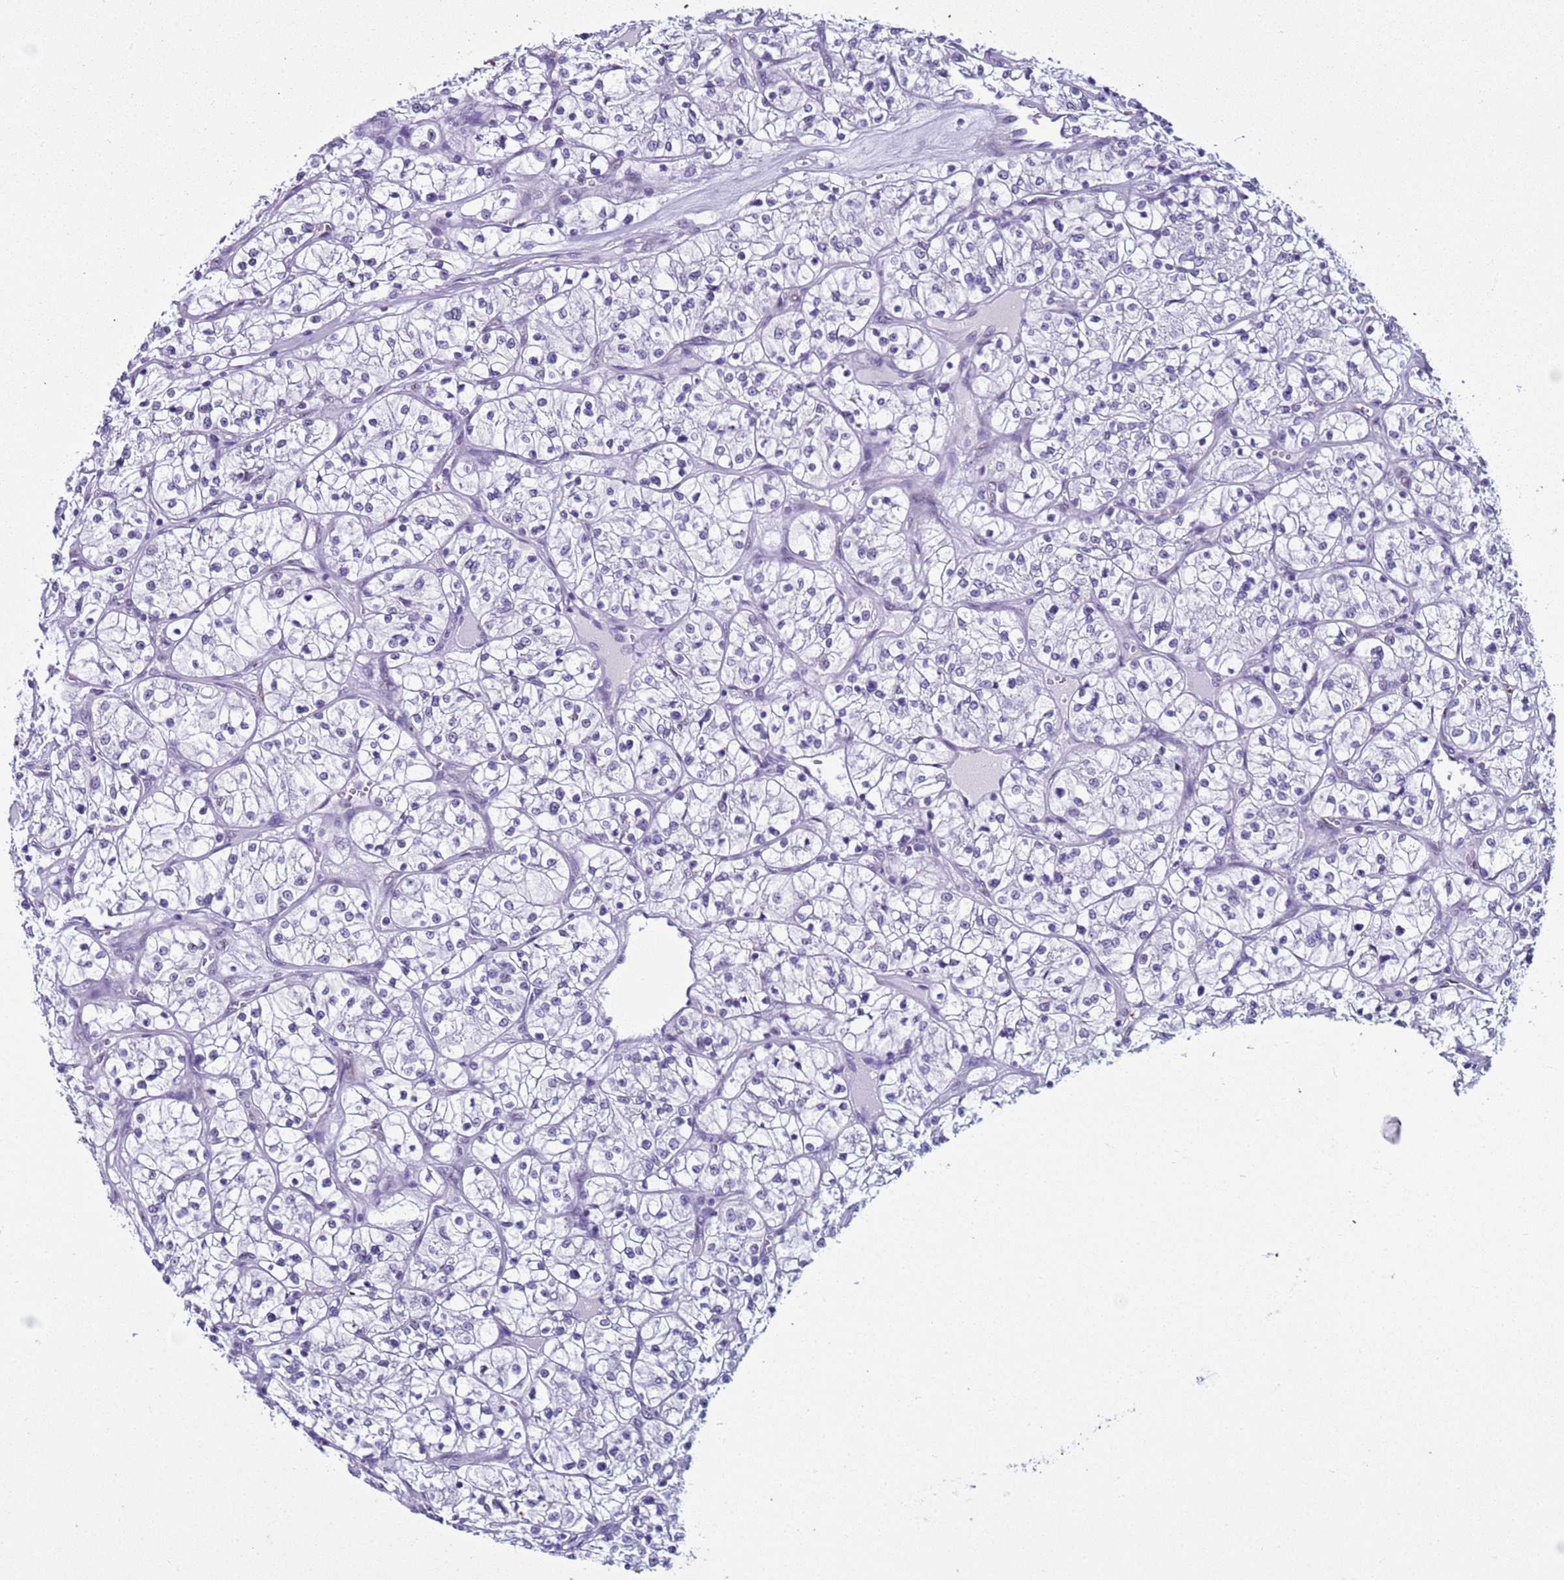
{"staining": {"intensity": "negative", "quantity": "none", "location": "none"}, "tissue": "renal cancer", "cell_type": "Tumor cells", "image_type": "cancer", "snomed": [{"axis": "morphology", "description": "Adenocarcinoma, NOS"}, {"axis": "topography", "description": "Kidney"}], "caption": "An image of renal cancer (adenocarcinoma) stained for a protein reveals no brown staining in tumor cells.", "gene": "LRRC10B", "patient": {"sex": "female", "age": 64}}